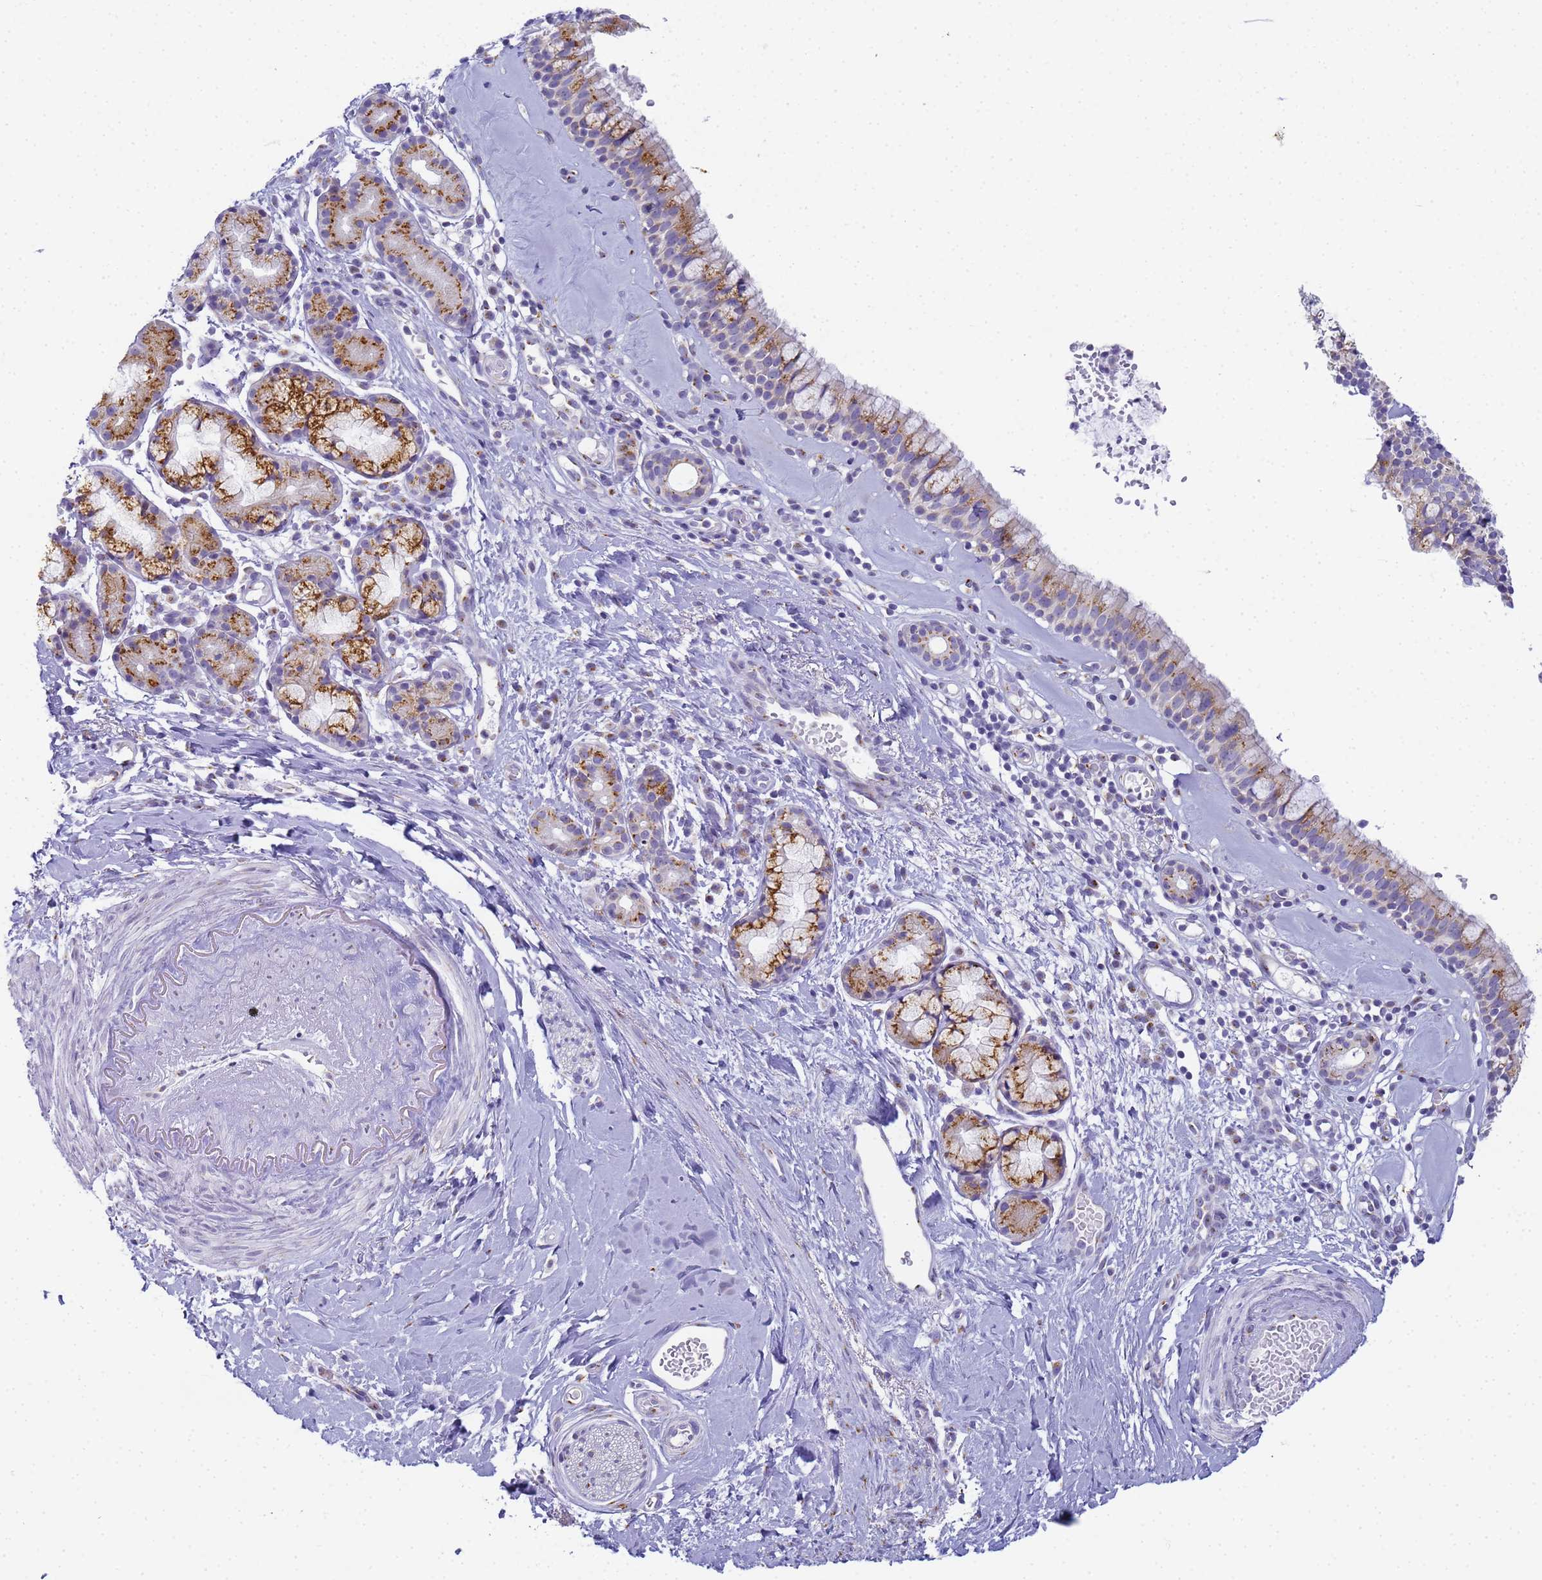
{"staining": {"intensity": "moderate", "quantity": "25%-75%", "location": "cytoplasmic/membranous"}, "tissue": "nasopharynx", "cell_type": "Respiratory epithelial cells", "image_type": "normal", "snomed": [{"axis": "morphology", "description": "Normal tissue, NOS"}, {"axis": "topography", "description": "Nasopharynx"}], "caption": "Moderate cytoplasmic/membranous positivity is seen in about 25%-75% of respiratory epithelial cells in benign nasopharynx.", "gene": "CR1", "patient": {"sex": "male", "age": 82}}